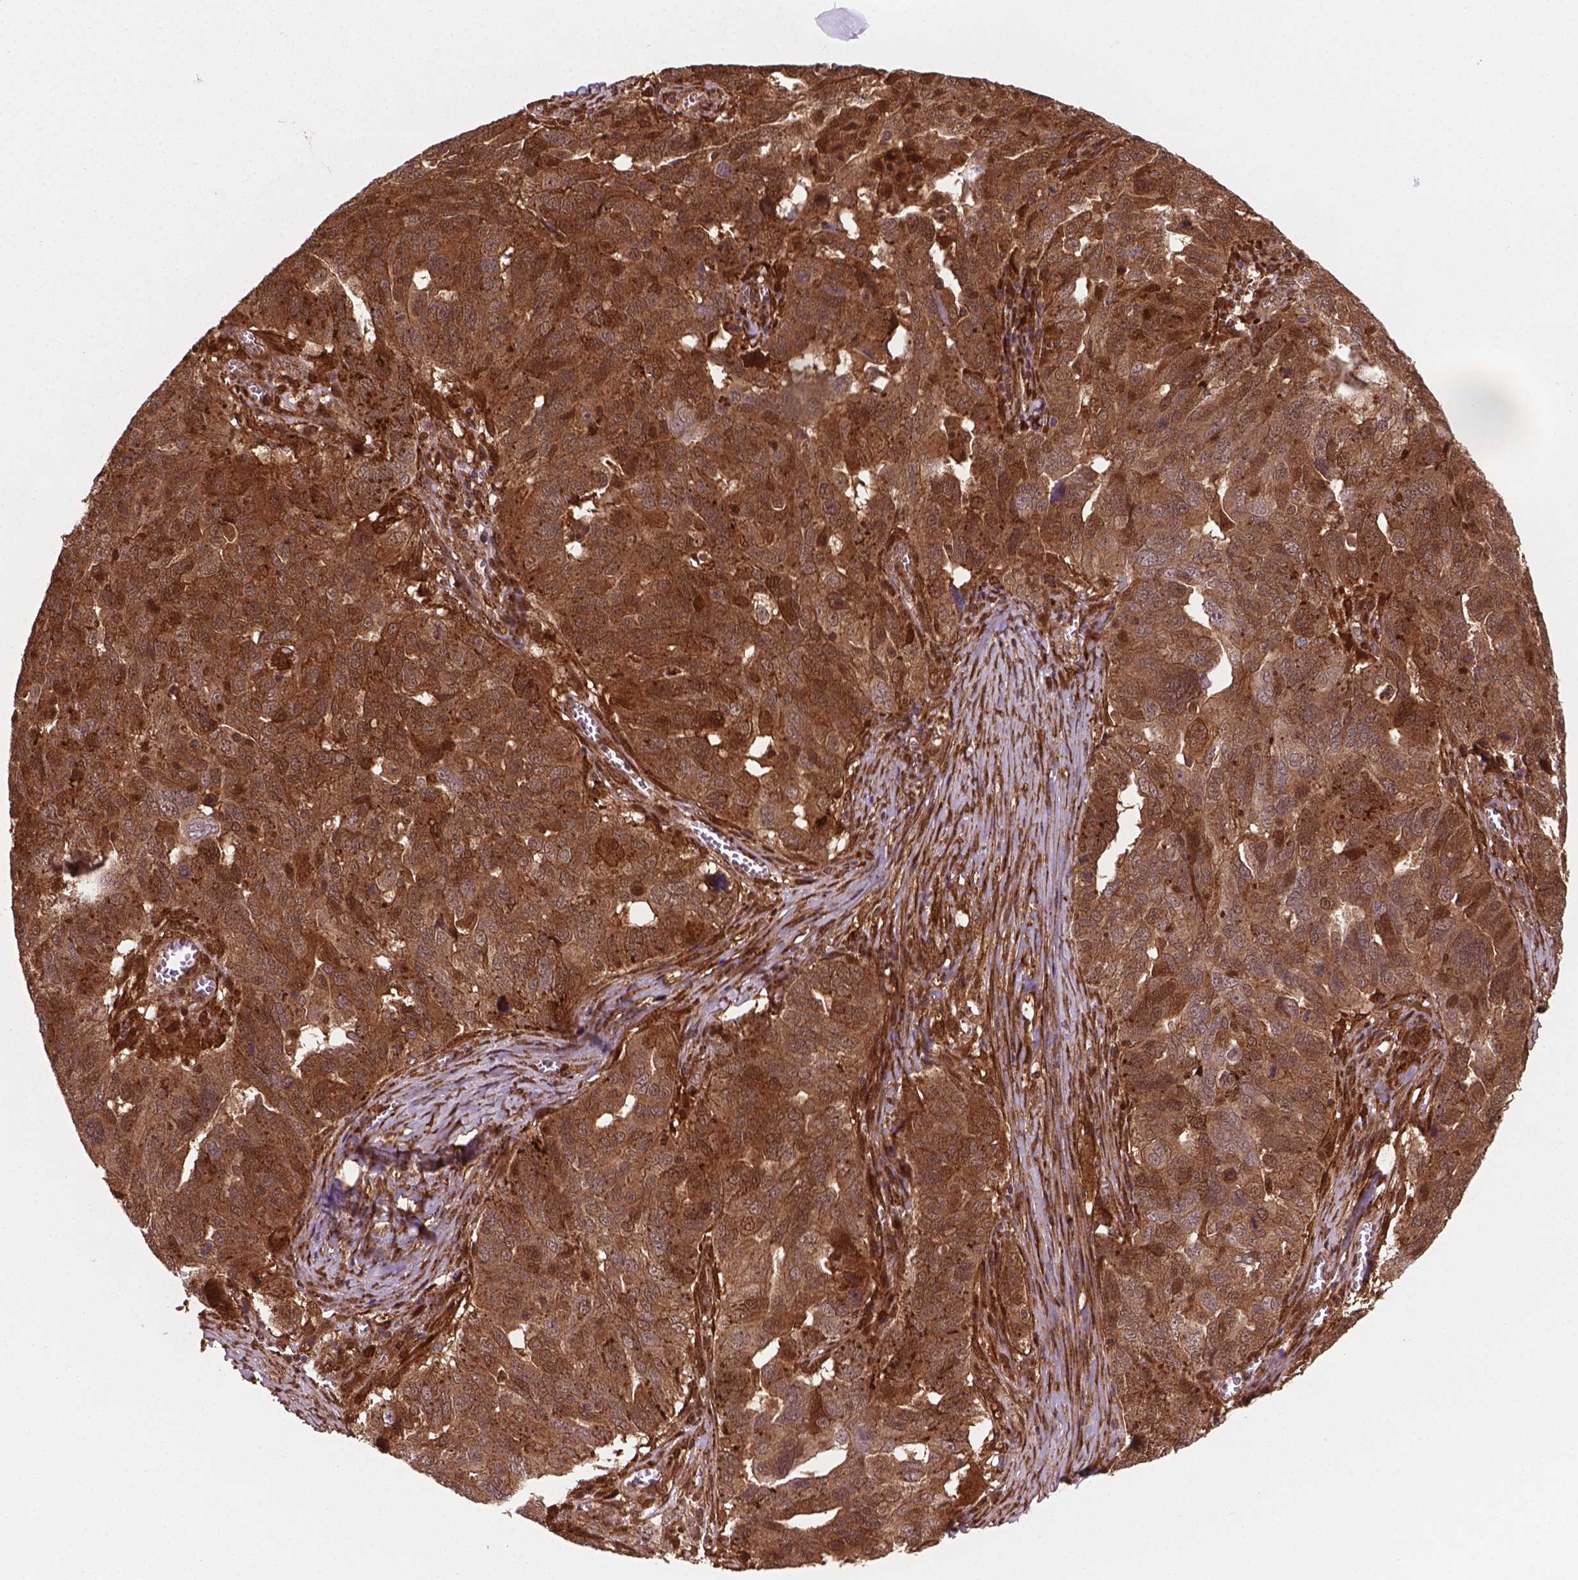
{"staining": {"intensity": "moderate", "quantity": ">75%", "location": "cytoplasmic/membranous,nuclear"}, "tissue": "ovarian cancer", "cell_type": "Tumor cells", "image_type": "cancer", "snomed": [{"axis": "morphology", "description": "Carcinoma, endometroid"}, {"axis": "topography", "description": "Soft tissue"}, {"axis": "topography", "description": "Ovary"}], "caption": "Immunohistochemistry of human ovarian cancer exhibits medium levels of moderate cytoplasmic/membranous and nuclear positivity in approximately >75% of tumor cells.", "gene": "PLIN3", "patient": {"sex": "female", "age": 52}}